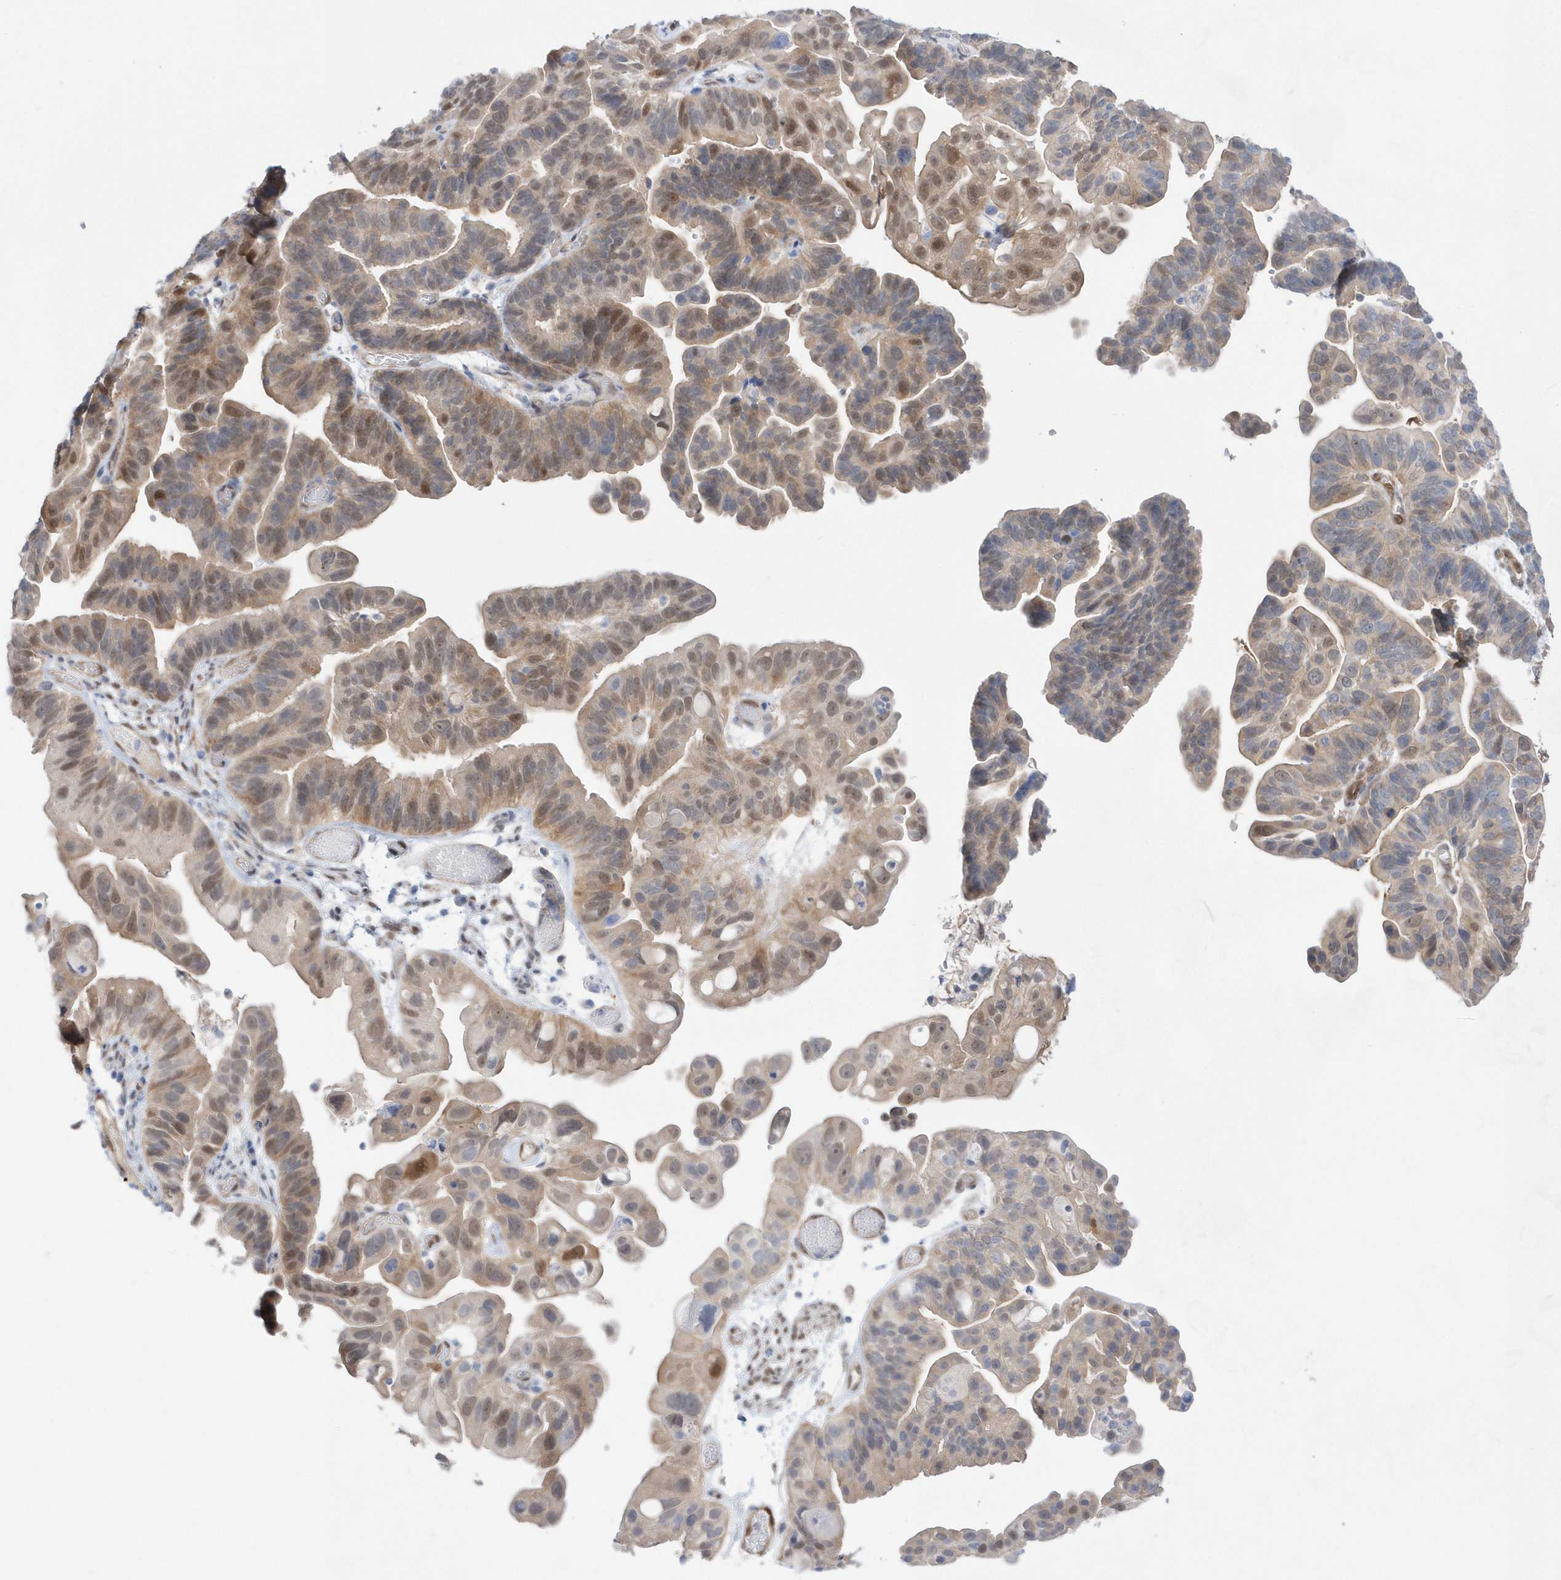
{"staining": {"intensity": "moderate", "quantity": "25%-75%", "location": "cytoplasmic/membranous,nuclear"}, "tissue": "ovarian cancer", "cell_type": "Tumor cells", "image_type": "cancer", "snomed": [{"axis": "morphology", "description": "Cystadenocarcinoma, serous, NOS"}, {"axis": "topography", "description": "Ovary"}], "caption": "IHC staining of ovarian cancer (serous cystadenocarcinoma), which demonstrates medium levels of moderate cytoplasmic/membranous and nuclear positivity in approximately 25%-75% of tumor cells indicating moderate cytoplasmic/membranous and nuclear protein positivity. The staining was performed using DAB (3,3'-diaminobenzidine) (brown) for protein detection and nuclei were counterstained in hematoxylin (blue).", "gene": "BDH2", "patient": {"sex": "female", "age": 56}}